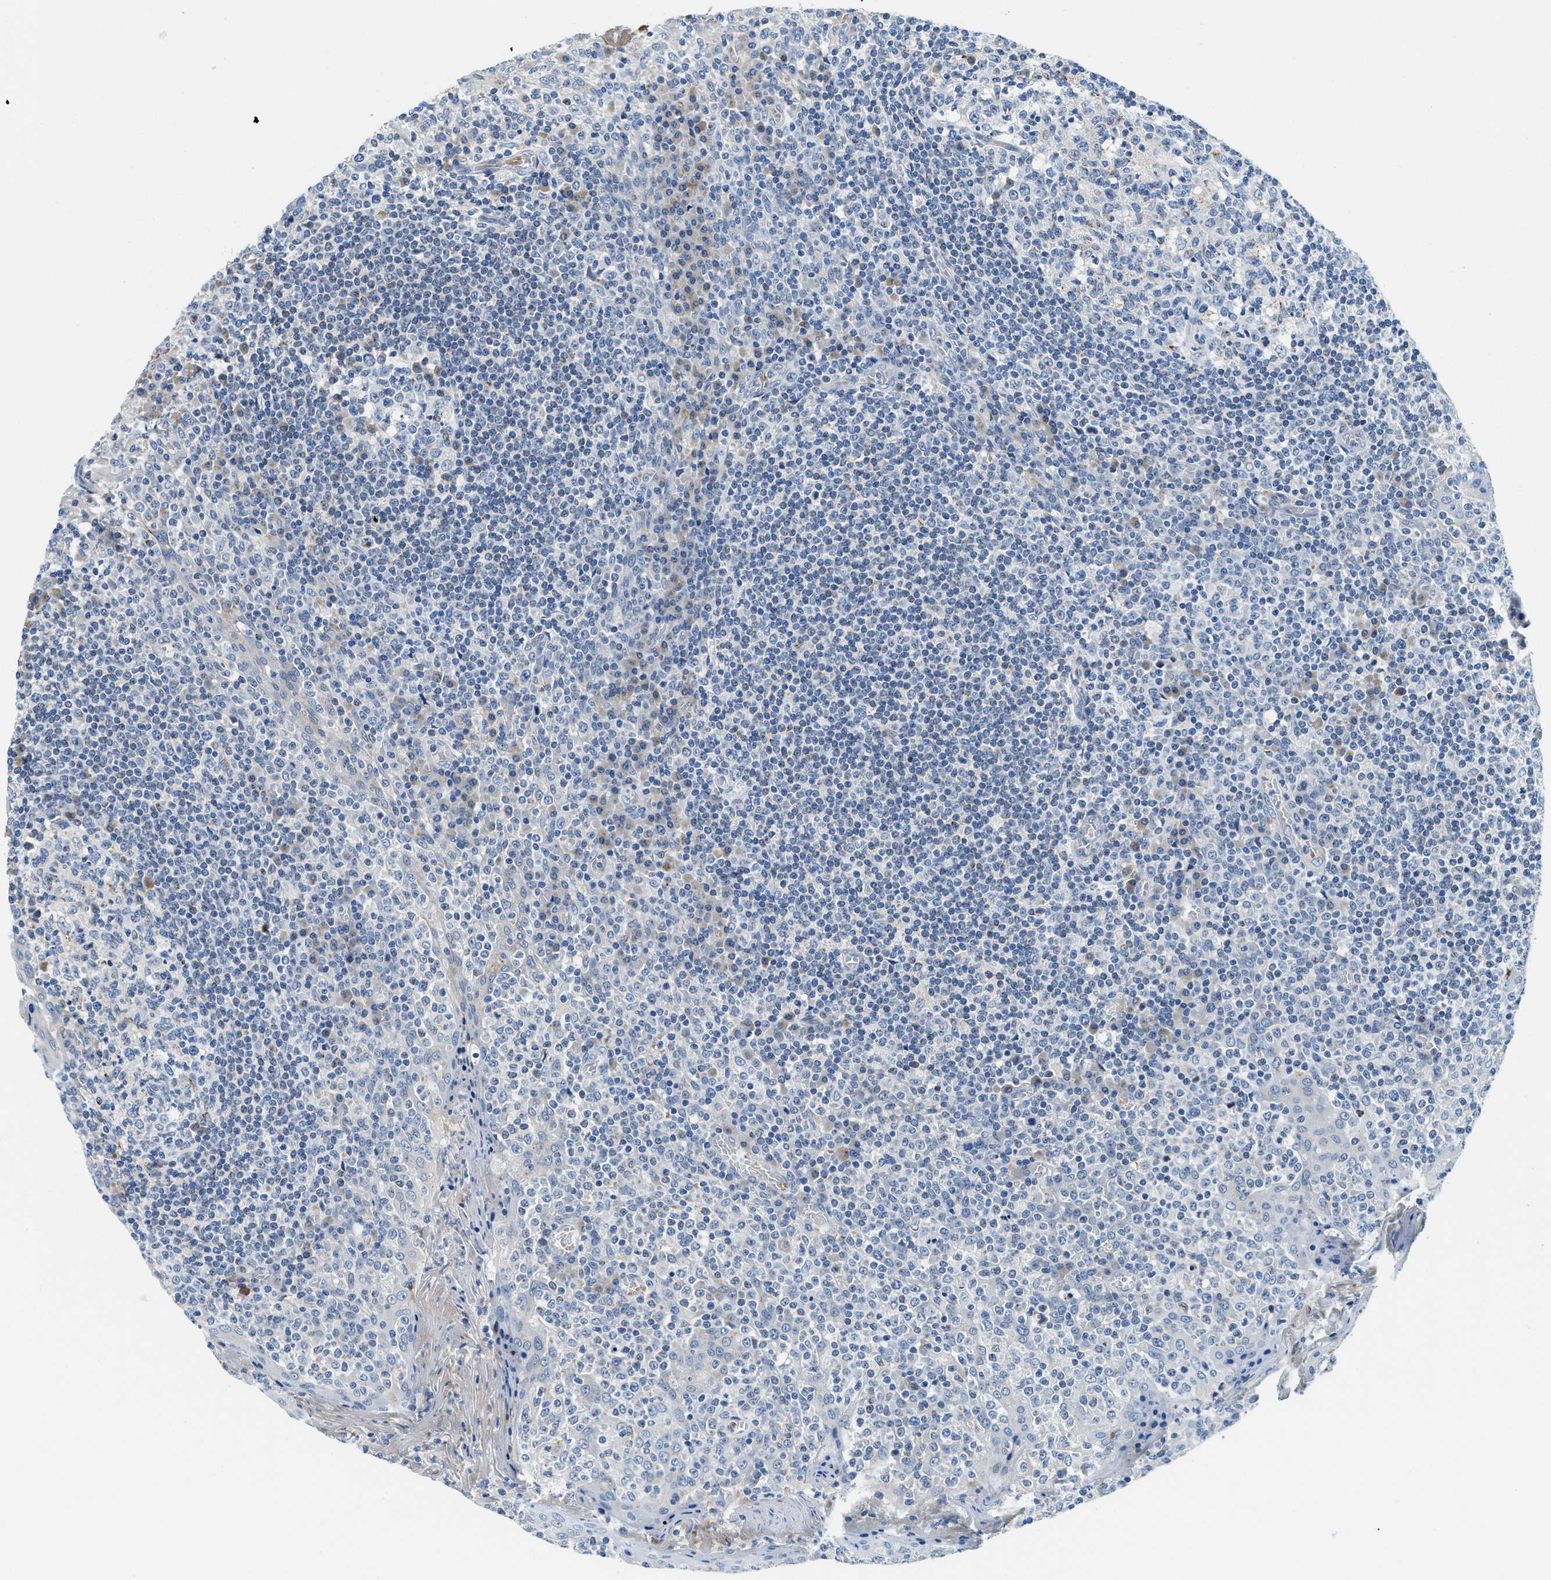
{"staining": {"intensity": "negative", "quantity": "none", "location": "none"}, "tissue": "tonsil", "cell_type": "Germinal center cells", "image_type": "normal", "snomed": [{"axis": "morphology", "description": "Normal tissue, NOS"}, {"axis": "topography", "description": "Tonsil"}], "caption": "Immunohistochemistry (IHC) histopathology image of benign tonsil: human tonsil stained with DAB reveals no significant protein expression in germinal center cells.", "gene": "TSPAN3", "patient": {"sex": "female", "age": 19}}